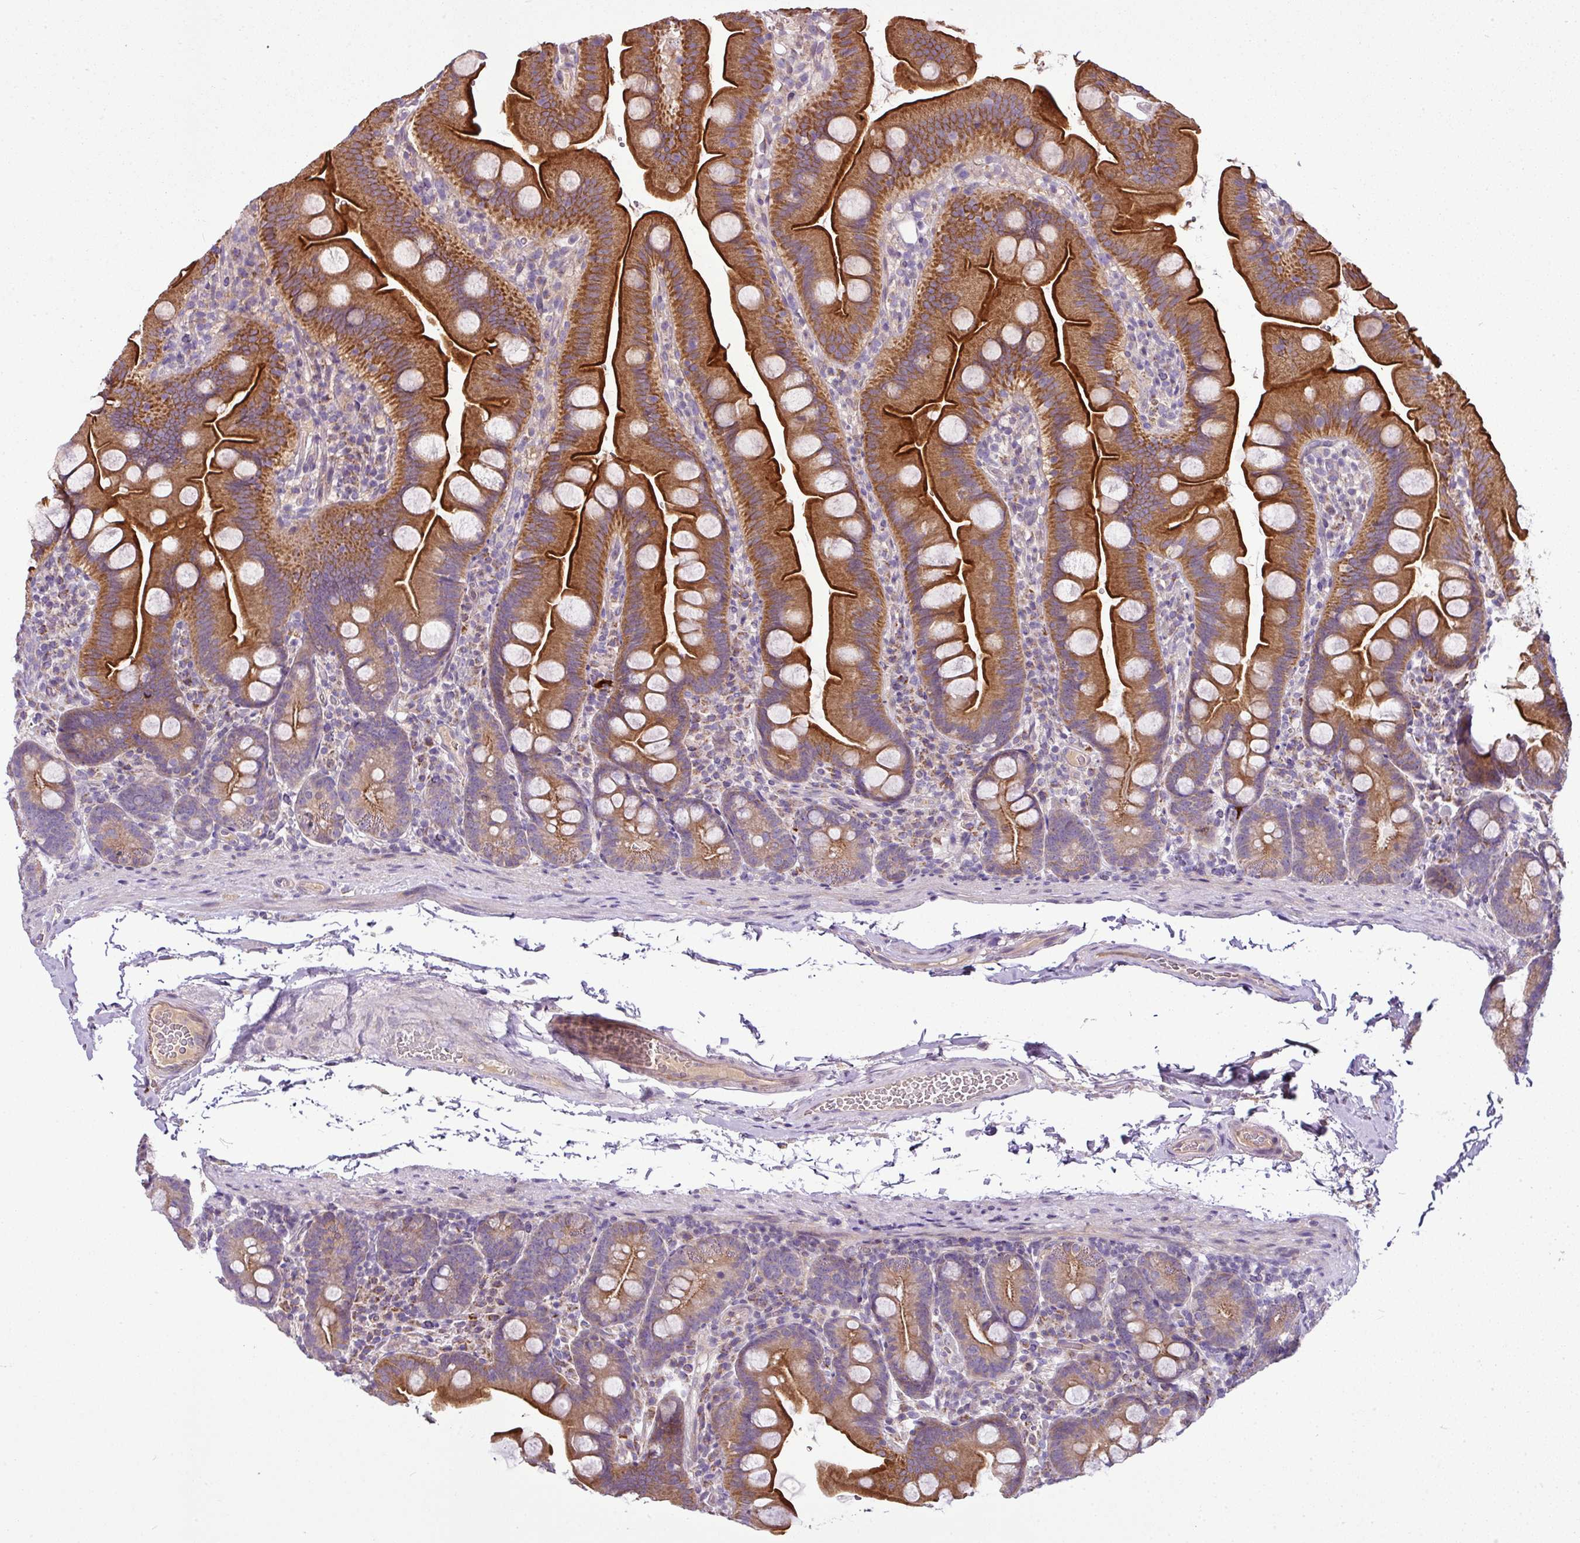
{"staining": {"intensity": "strong", "quantity": ">75%", "location": "cytoplasmic/membranous"}, "tissue": "small intestine", "cell_type": "Glandular cells", "image_type": "normal", "snomed": [{"axis": "morphology", "description": "Normal tissue, NOS"}, {"axis": "topography", "description": "Small intestine"}], "caption": "Immunohistochemical staining of normal human small intestine displays high levels of strong cytoplasmic/membranous positivity in approximately >75% of glandular cells. (DAB IHC, brown staining for protein, blue staining for nuclei).", "gene": "GAN", "patient": {"sex": "female", "age": 68}}